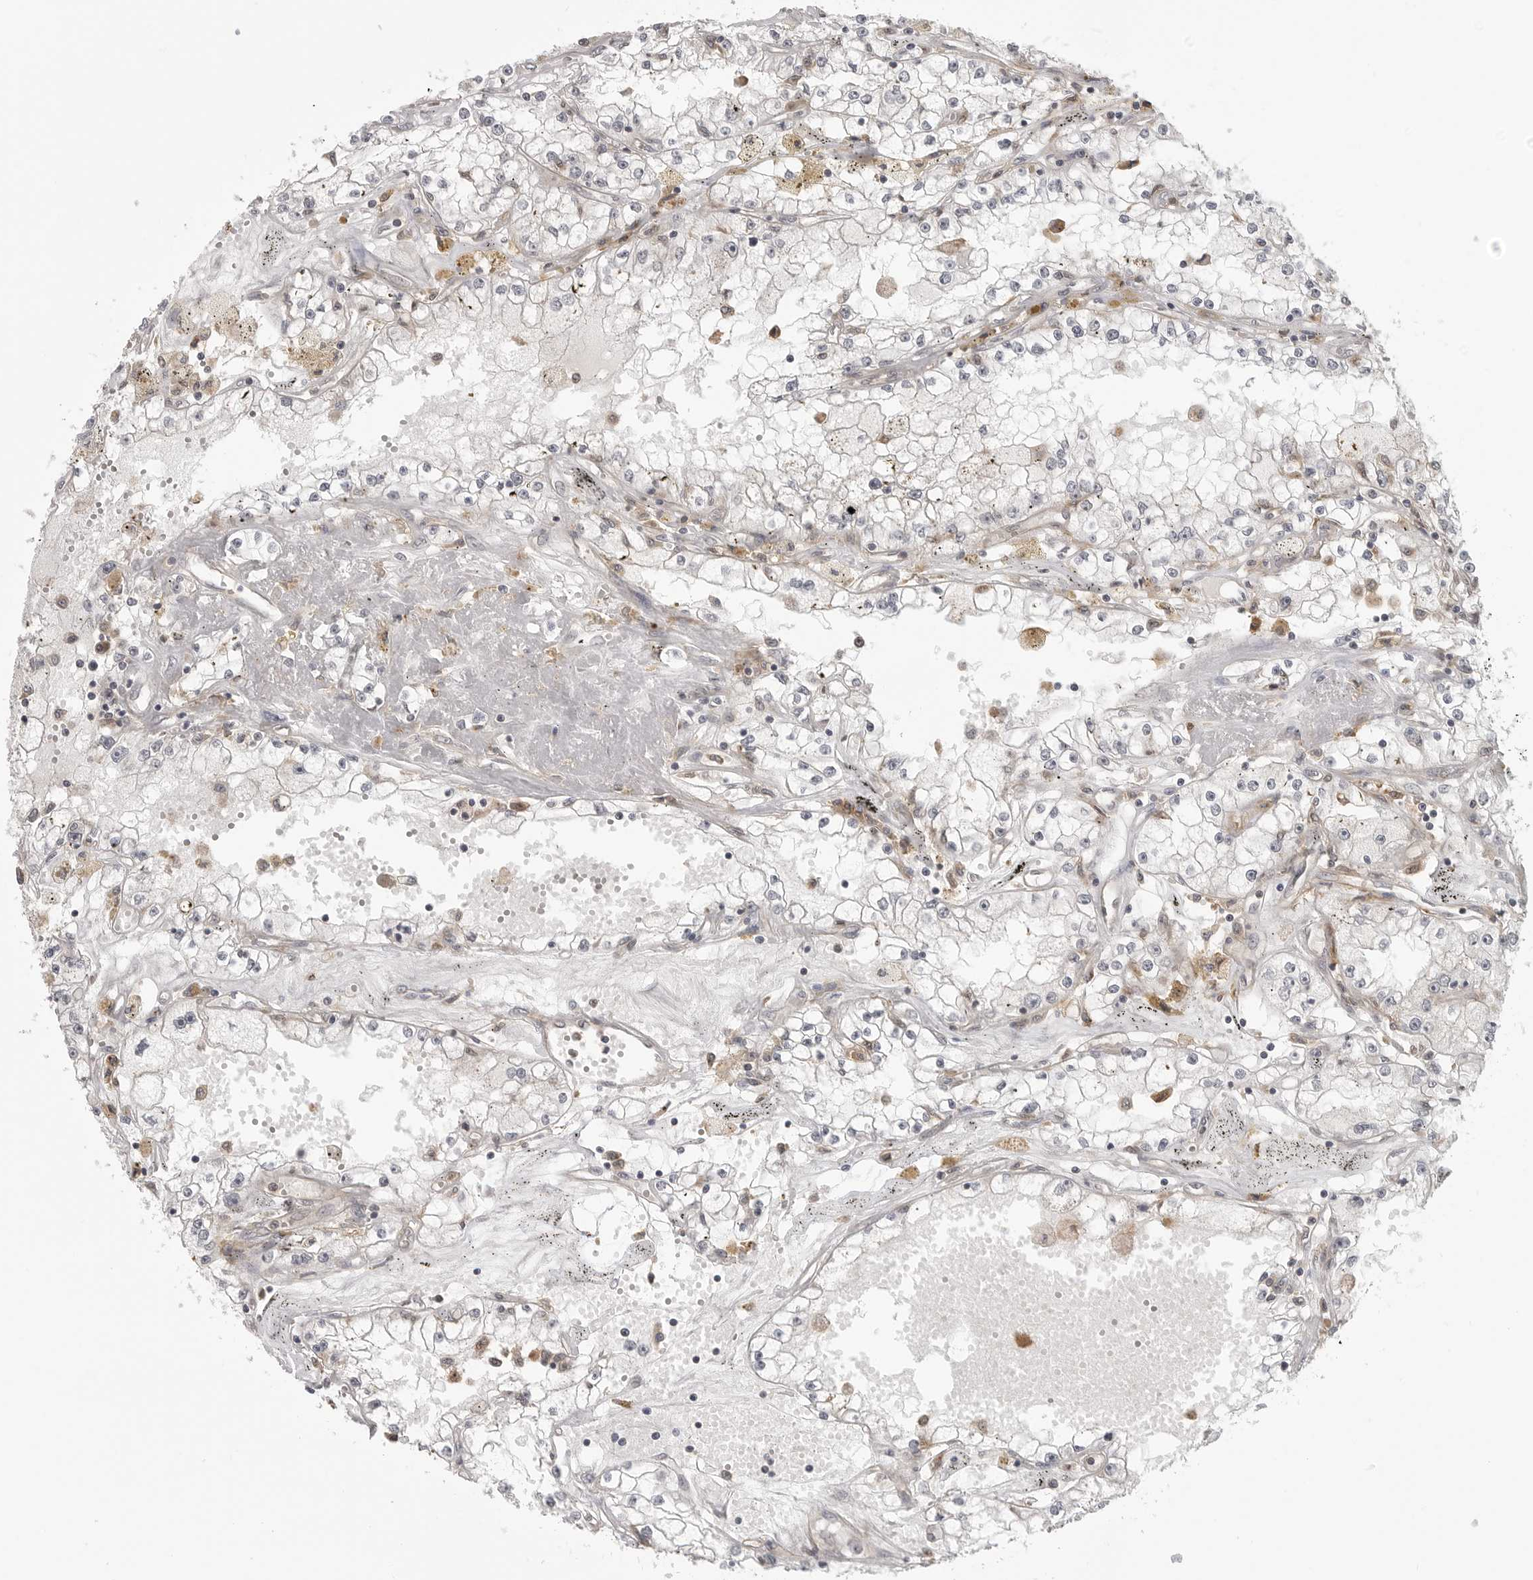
{"staining": {"intensity": "negative", "quantity": "none", "location": "none"}, "tissue": "renal cancer", "cell_type": "Tumor cells", "image_type": "cancer", "snomed": [{"axis": "morphology", "description": "Adenocarcinoma, NOS"}, {"axis": "topography", "description": "Kidney"}], "caption": "Tumor cells are negative for brown protein staining in adenocarcinoma (renal). (DAB IHC with hematoxylin counter stain).", "gene": "IFNGR1", "patient": {"sex": "male", "age": 56}}